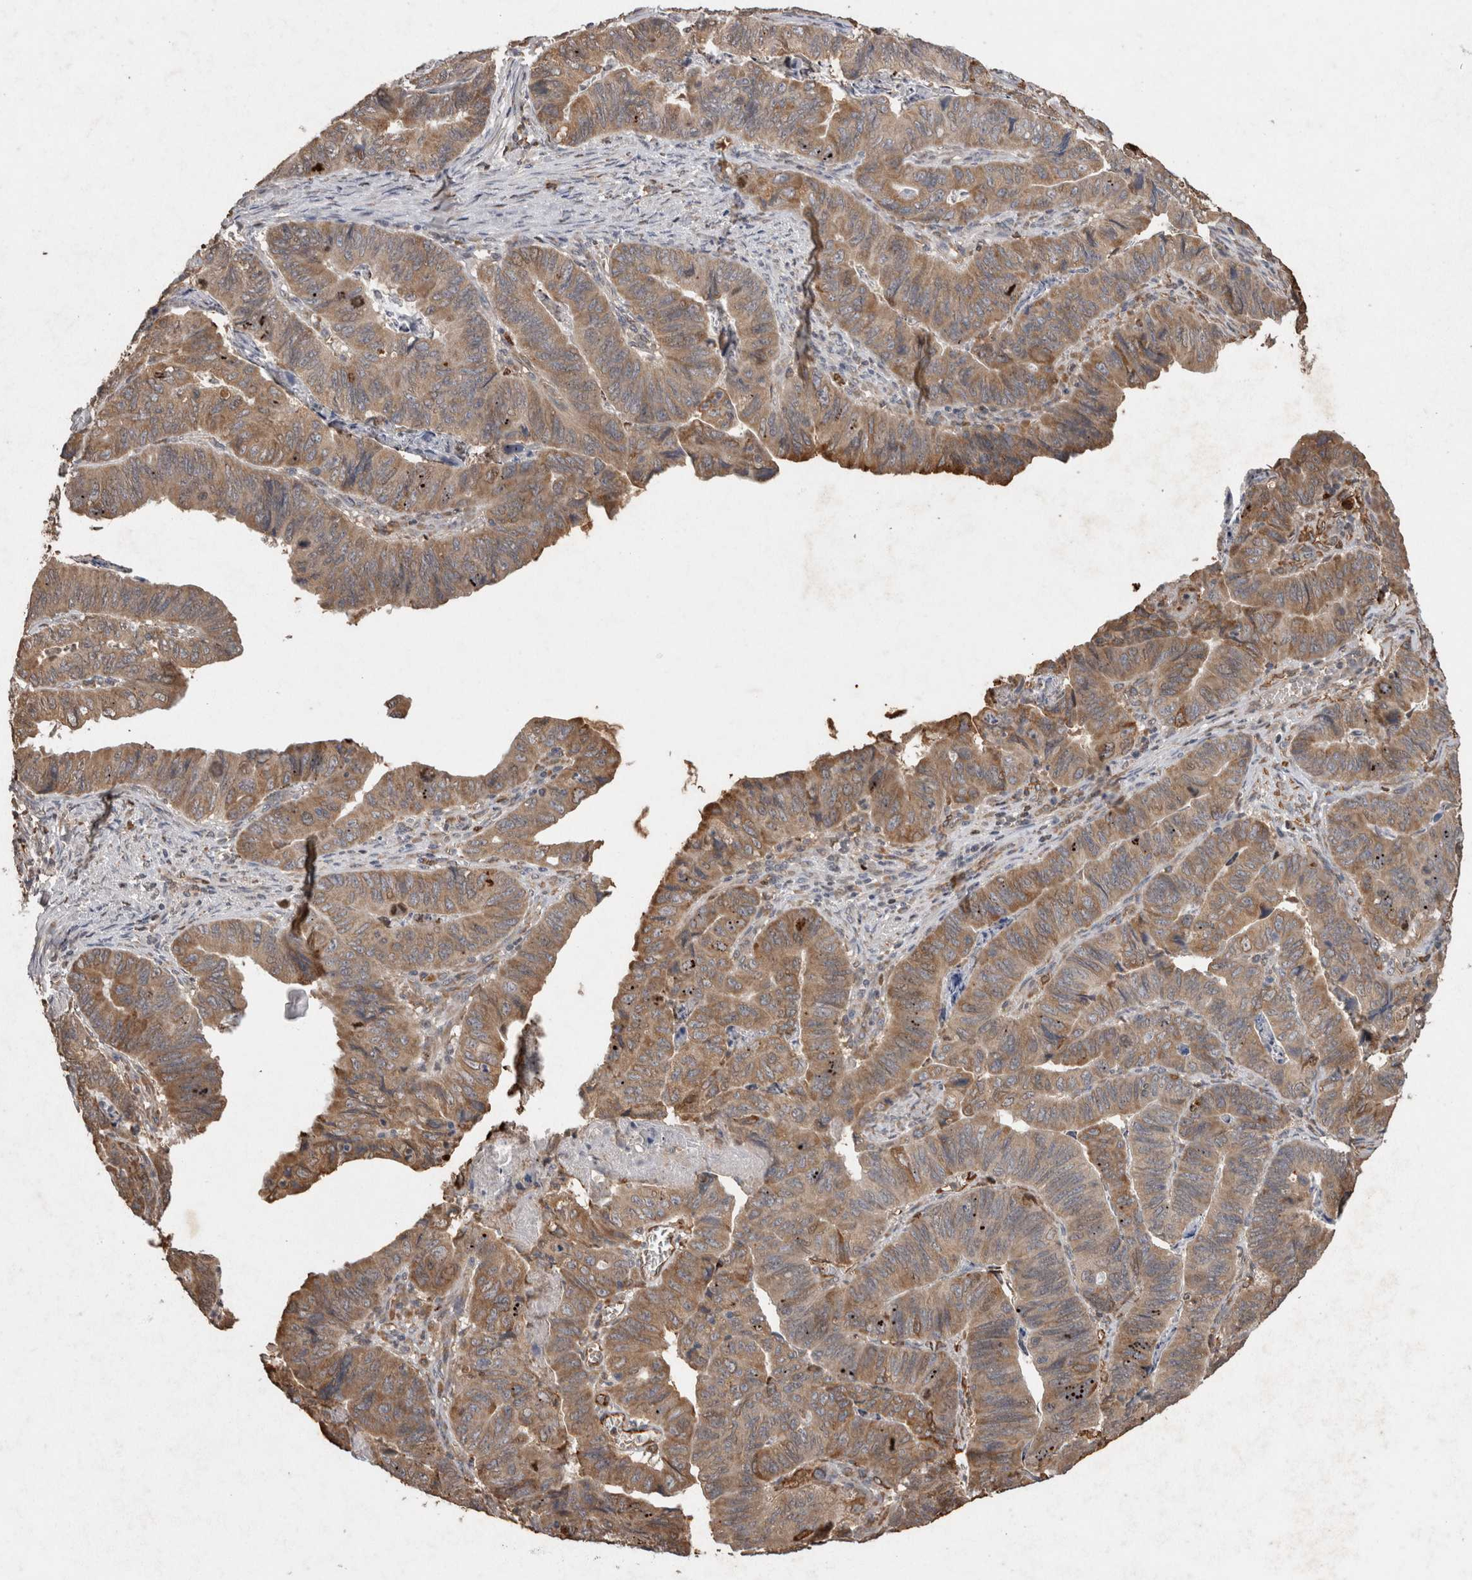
{"staining": {"intensity": "moderate", "quantity": ">75%", "location": "cytoplasmic/membranous"}, "tissue": "stomach cancer", "cell_type": "Tumor cells", "image_type": "cancer", "snomed": [{"axis": "morphology", "description": "Adenocarcinoma, NOS"}, {"axis": "topography", "description": "Stomach, lower"}], "caption": "Immunohistochemistry (IHC) micrograph of human adenocarcinoma (stomach) stained for a protein (brown), which displays medium levels of moderate cytoplasmic/membranous positivity in approximately >75% of tumor cells.", "gene": "ADGRL3", "patient": {"sex": "male", "age": 77}}